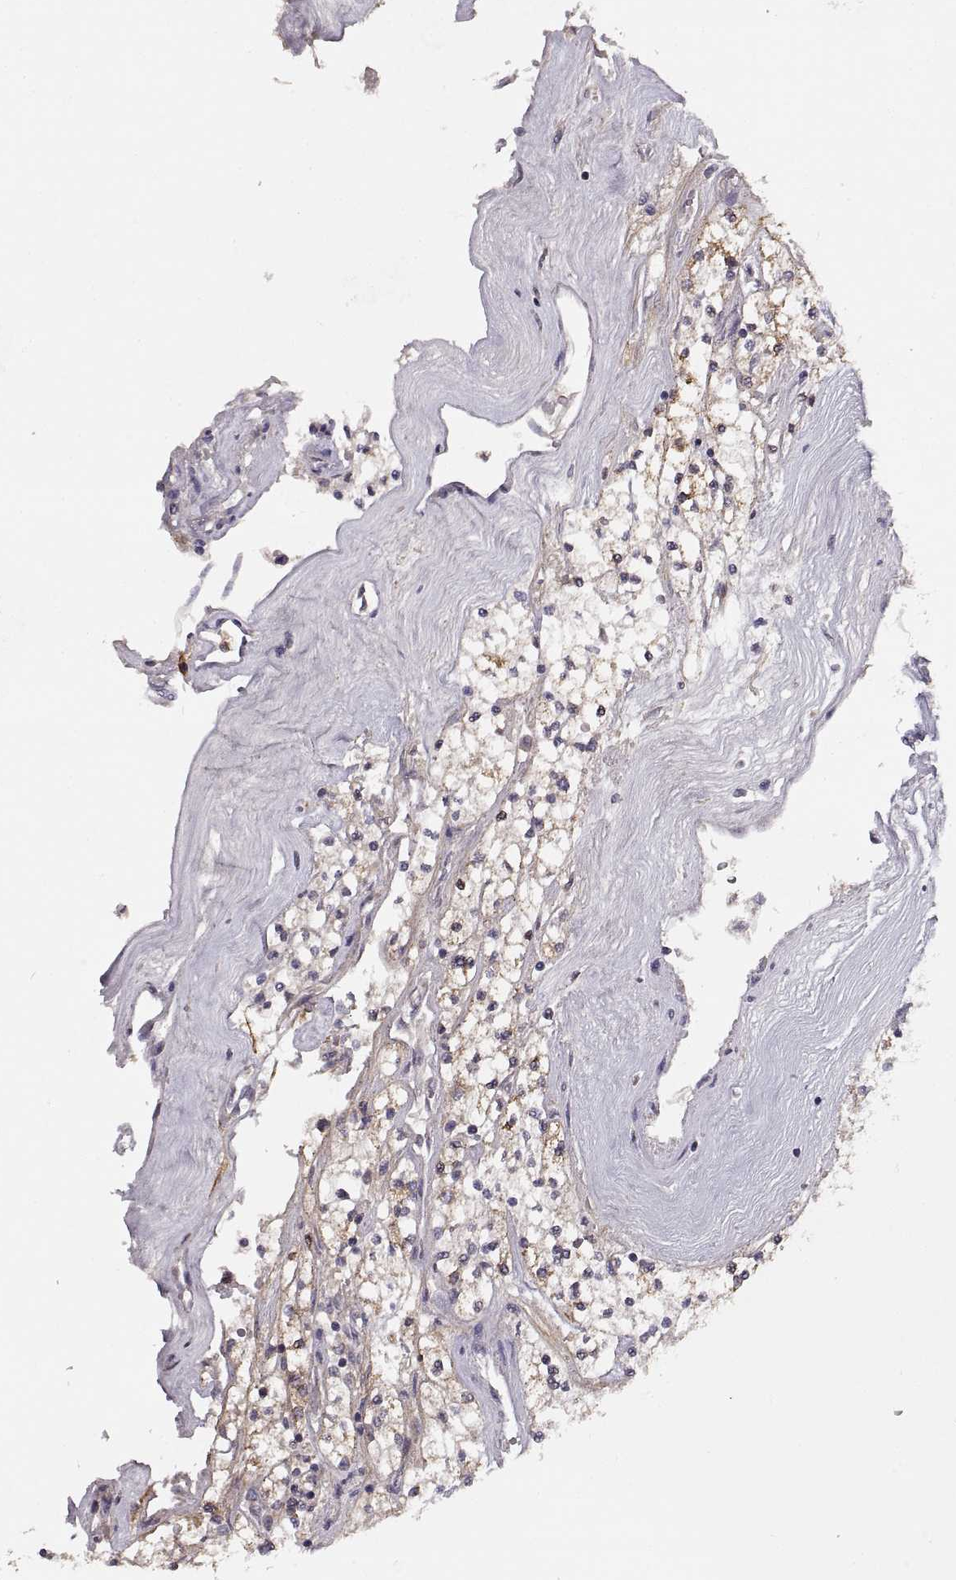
{"staining": {"intensity": "negative", "quantity": "none", "location": "none"}, "tissue": "renal cancer", "cell_type": "Tumor cells", "image_type": "cancer", "snomed": [{"axis": "morphology", "description": "Adenocarcinoma, NOS"}, {"axis": "topography", "description": "Kidney"}], "caption": "Tumor cells show no significant protein expression in renal adenocarcinoma.", "gene": "ADAM11", "patient": {"sex": "male", "age": 80}}